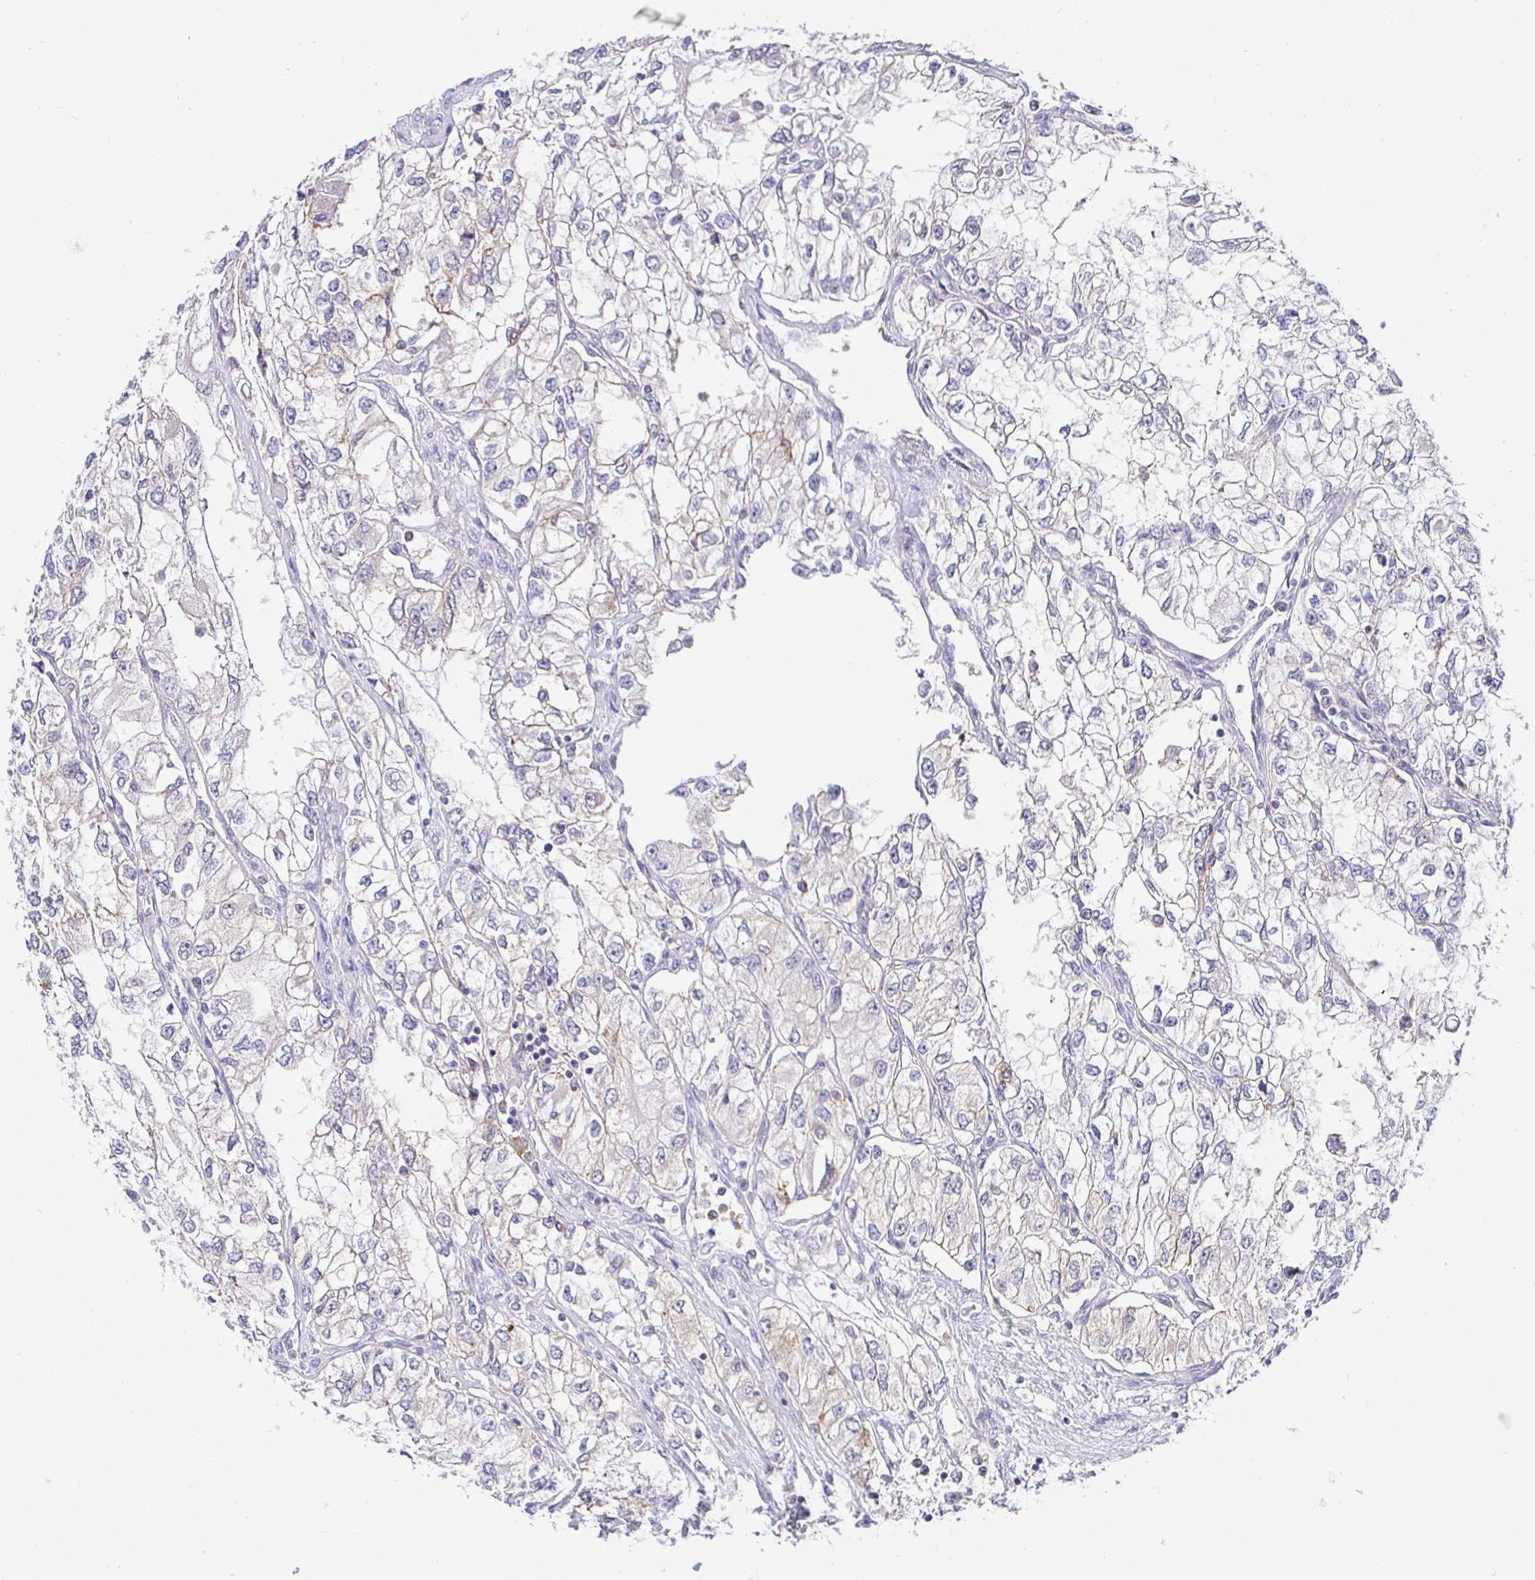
{"staining": {"intensity": "negative", "quantity": "none", "location": "none"}, "tissue": "renal cancer", "cell_type": "Tumor cells", "image_type": "cancer", "snomed": [{"axis": "morphology", "description": "Adenocarcinoma, NOS"}, {"axis": "topography", "description": "Kidney"}], "caption": "Image shows no protein positivity in tumor cells of adenocarcinoma (renal) tissue. (Stains: DAB (3,3'-diaminobenzidine) immunohistochemistry (IHC) with hematoxylin counter stain, Microscopy: brightfield microscopy at high magnification).", "gene": "SIRPA", "patient": {"sex": "female", "age": 59}}